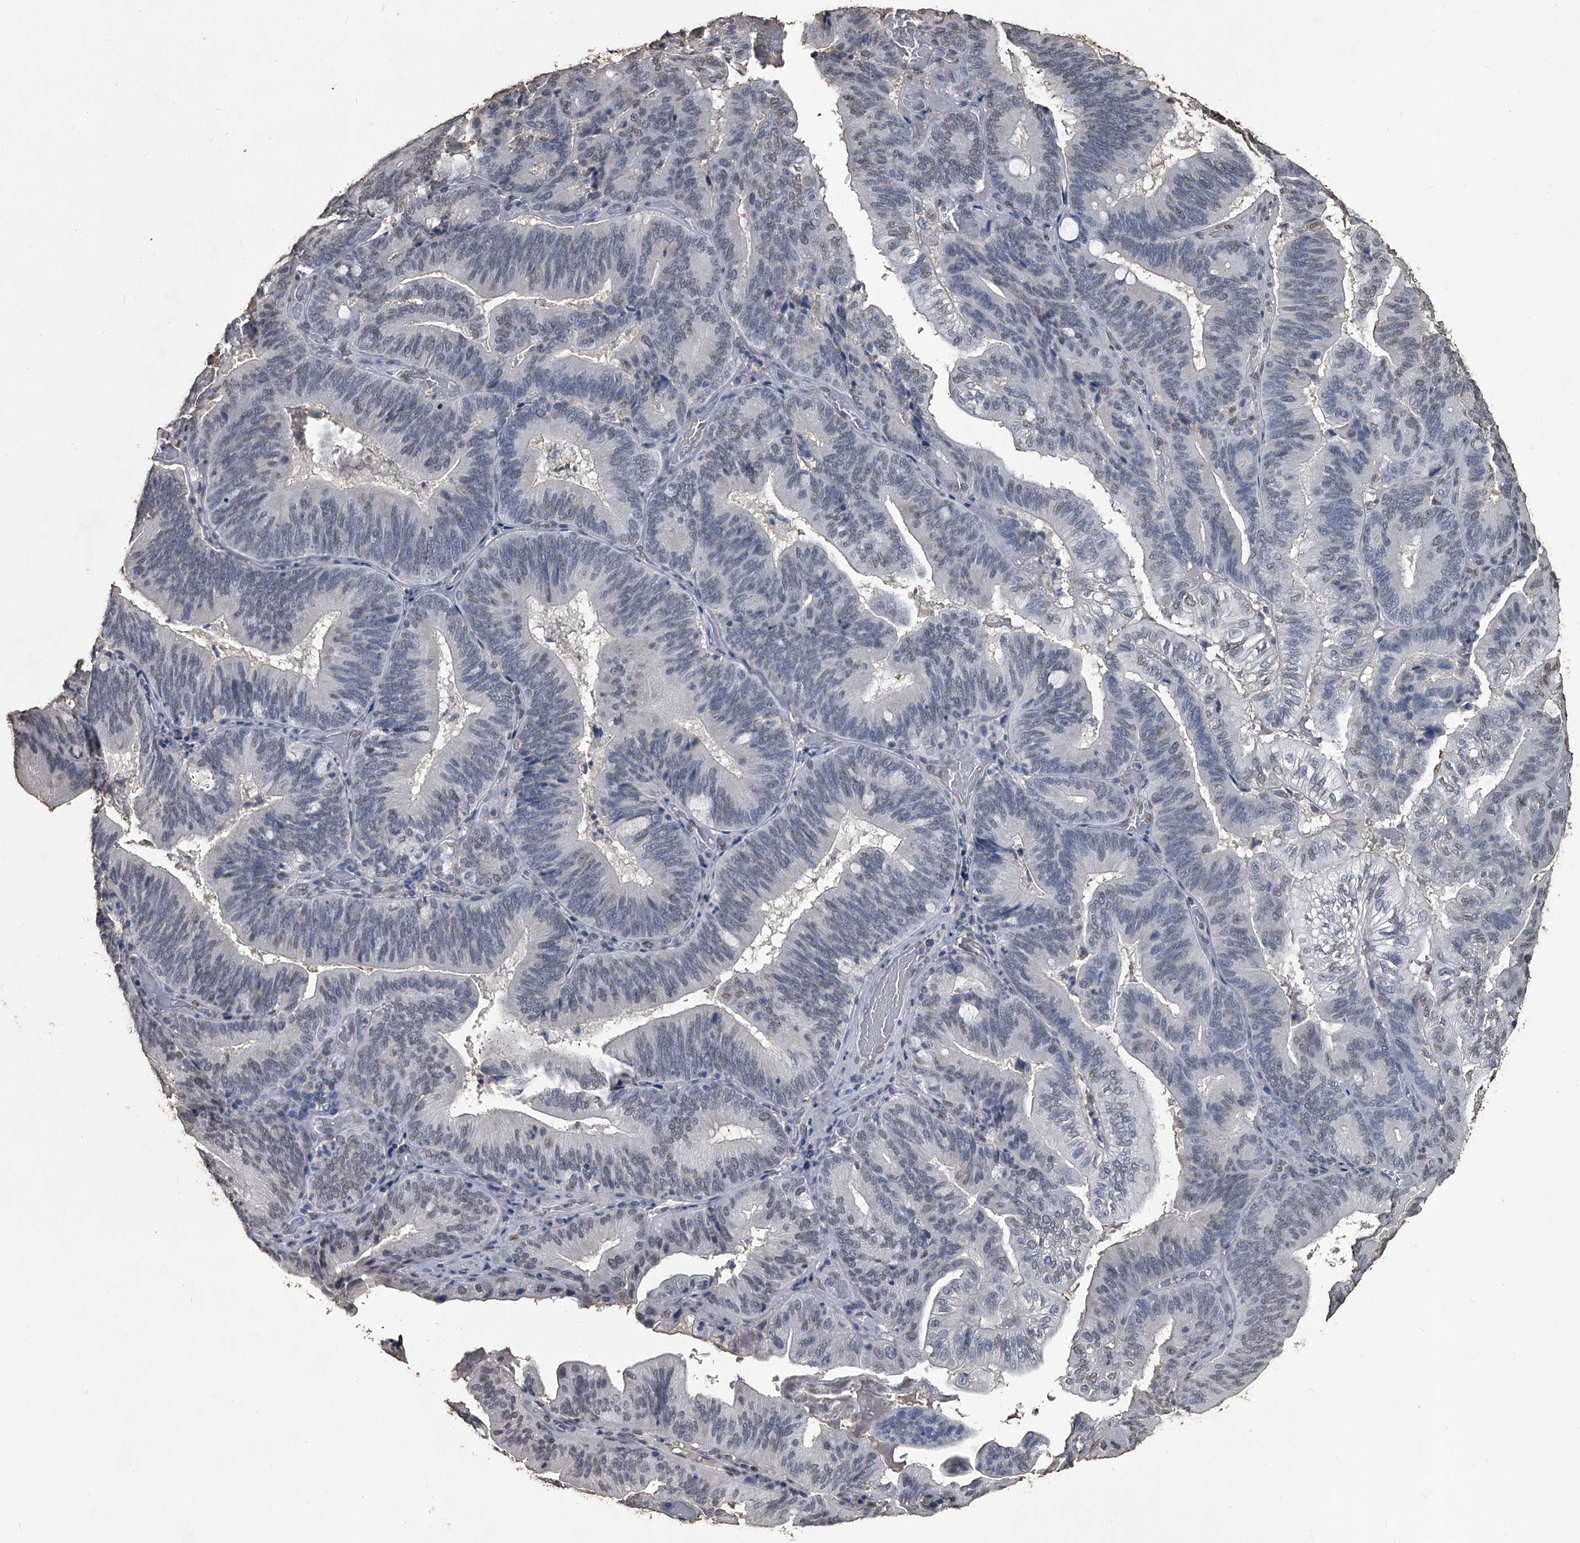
{"staining": {"intensity": "negative", "quantity": "none", "location": "none"}, "tissue": "pancreatic cancer", "cell_type": "Tumor cells", "image_type": "cancer", "snomed": [{"axis": "morphology", "description": "Adenocarcinoma, NOS"}, {"axis": "topography", "description": "Pancreas"}], "caption": "Immunohistochemistry of pancreatic cancer shows no expression in tumor cells.", "gene": "MATR3", "patient": {"sex": "male", "age": 82}}